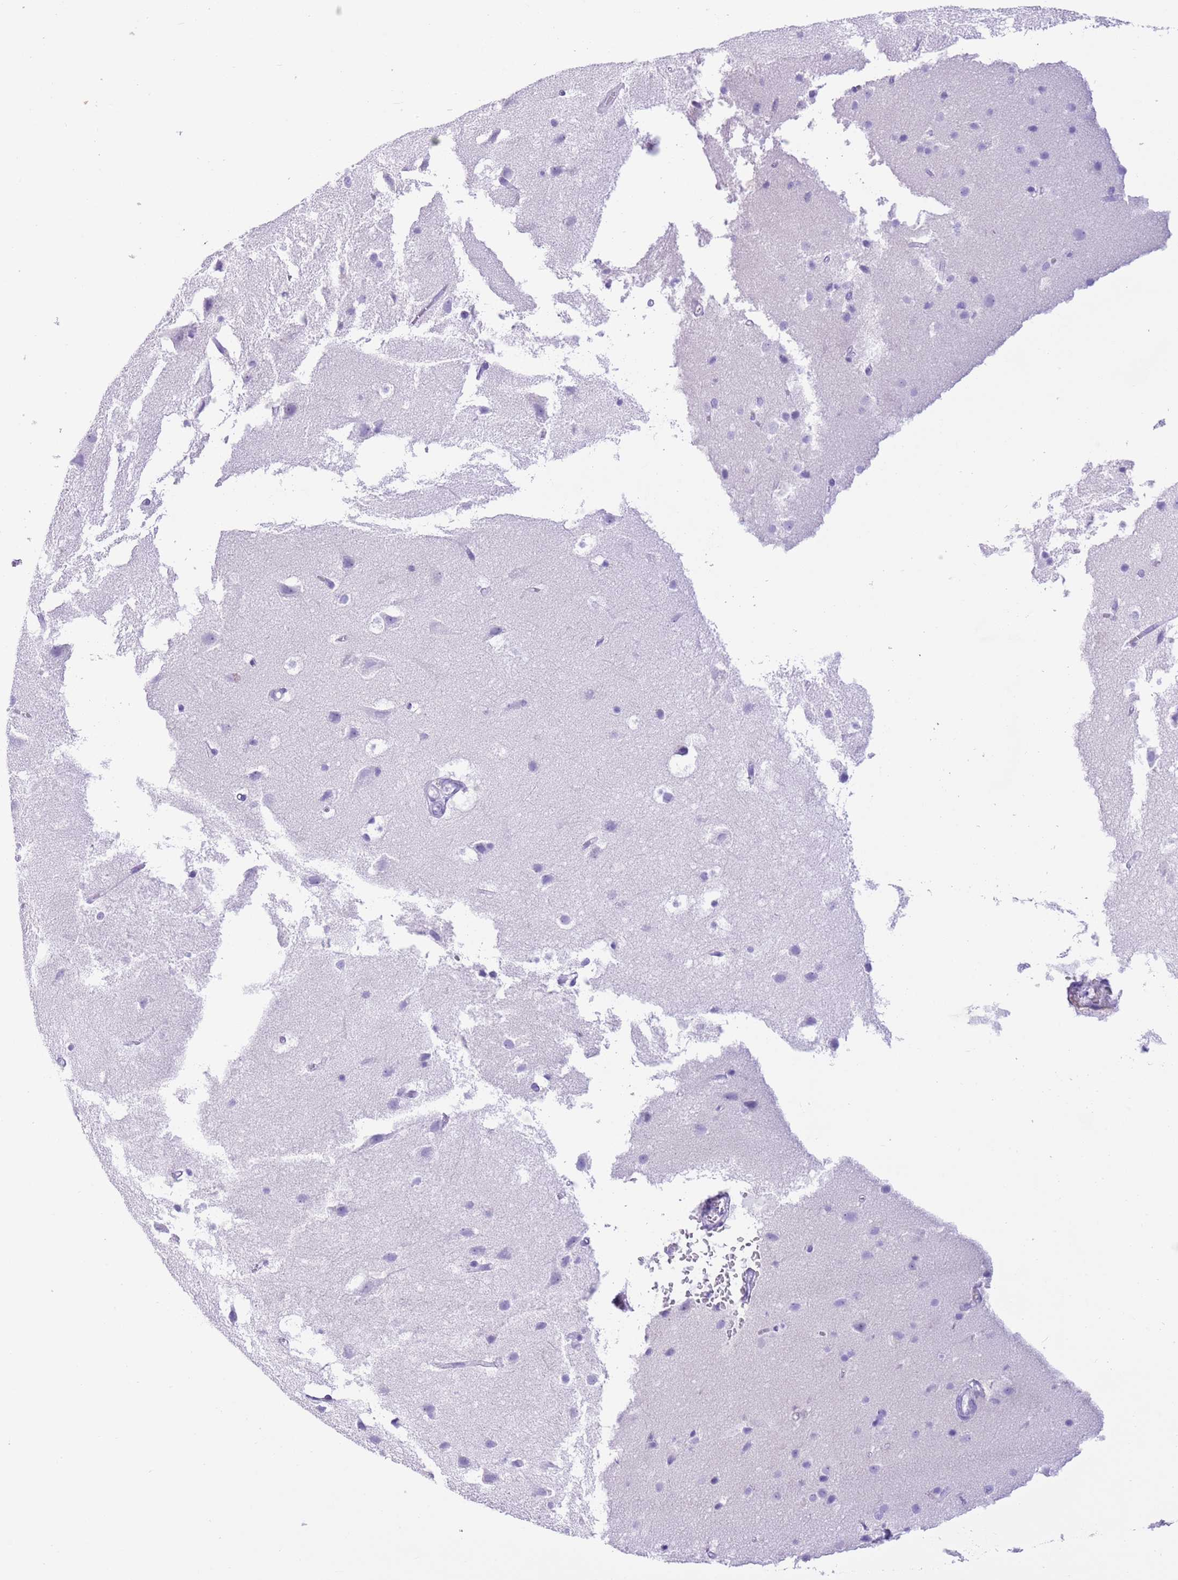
{"staining": {"intensity": "negative", "quantity": "none", "location": "none"}, "tissue": "cerebral cortex", "cell_type": "Endothelial cells", "image_type": "normal", "snomed": [{"axis": "morphology", "description": "Normal tissue, NOS"}, {"axis": "topography", "description": "Cerebral cortex"}], "caption": "Endothelial cells show no significant positivity in benign cerebral cortex. (Immunohistochemistry, brightfield microscopy, high magnification).", "gene": "TBC1D10B", "patient": {"sex": "male", "age": 54}}